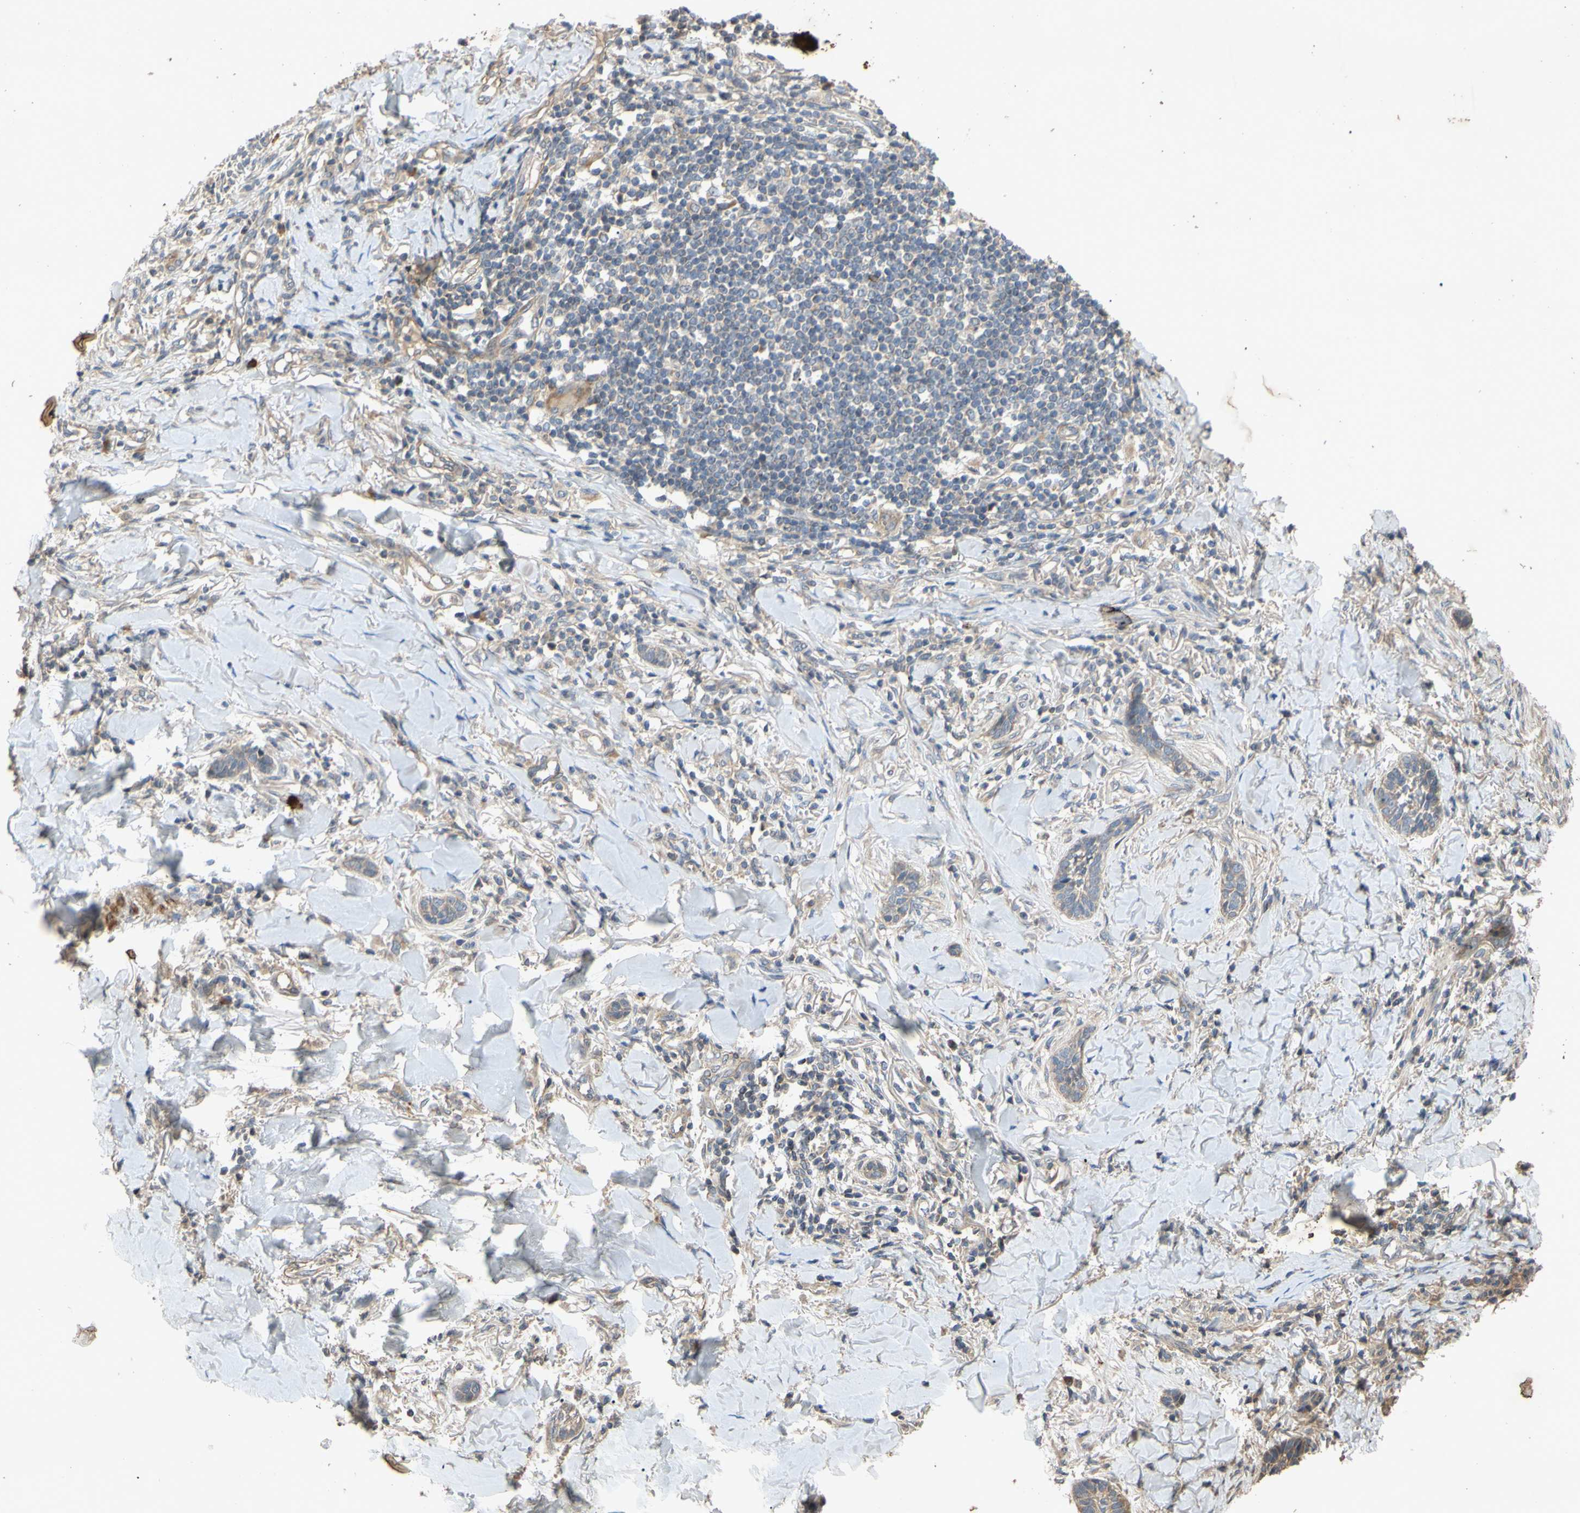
{"staining": {"intensity": "weak", "quantity": "<25%", "location": "cytoplasmic/membranous"}, "tissue": "skin cancer", "cell_type": "Tumor cells", "image_type": "cancer", "snomed": [{"axis": "morphology", "description": "Papilloma, NOS"}, {"axis": "morphology", "description": "Basal cell carcinoma"}, {"axis": "topography", "description": "Skin"}], "caption": "Human papilloma (skin) stained for a protein using immunohistochemistry demonstrates no staining in tumor cells.", "gene": "PARD6A", "patient": {"sex": "male", "age": 87}}